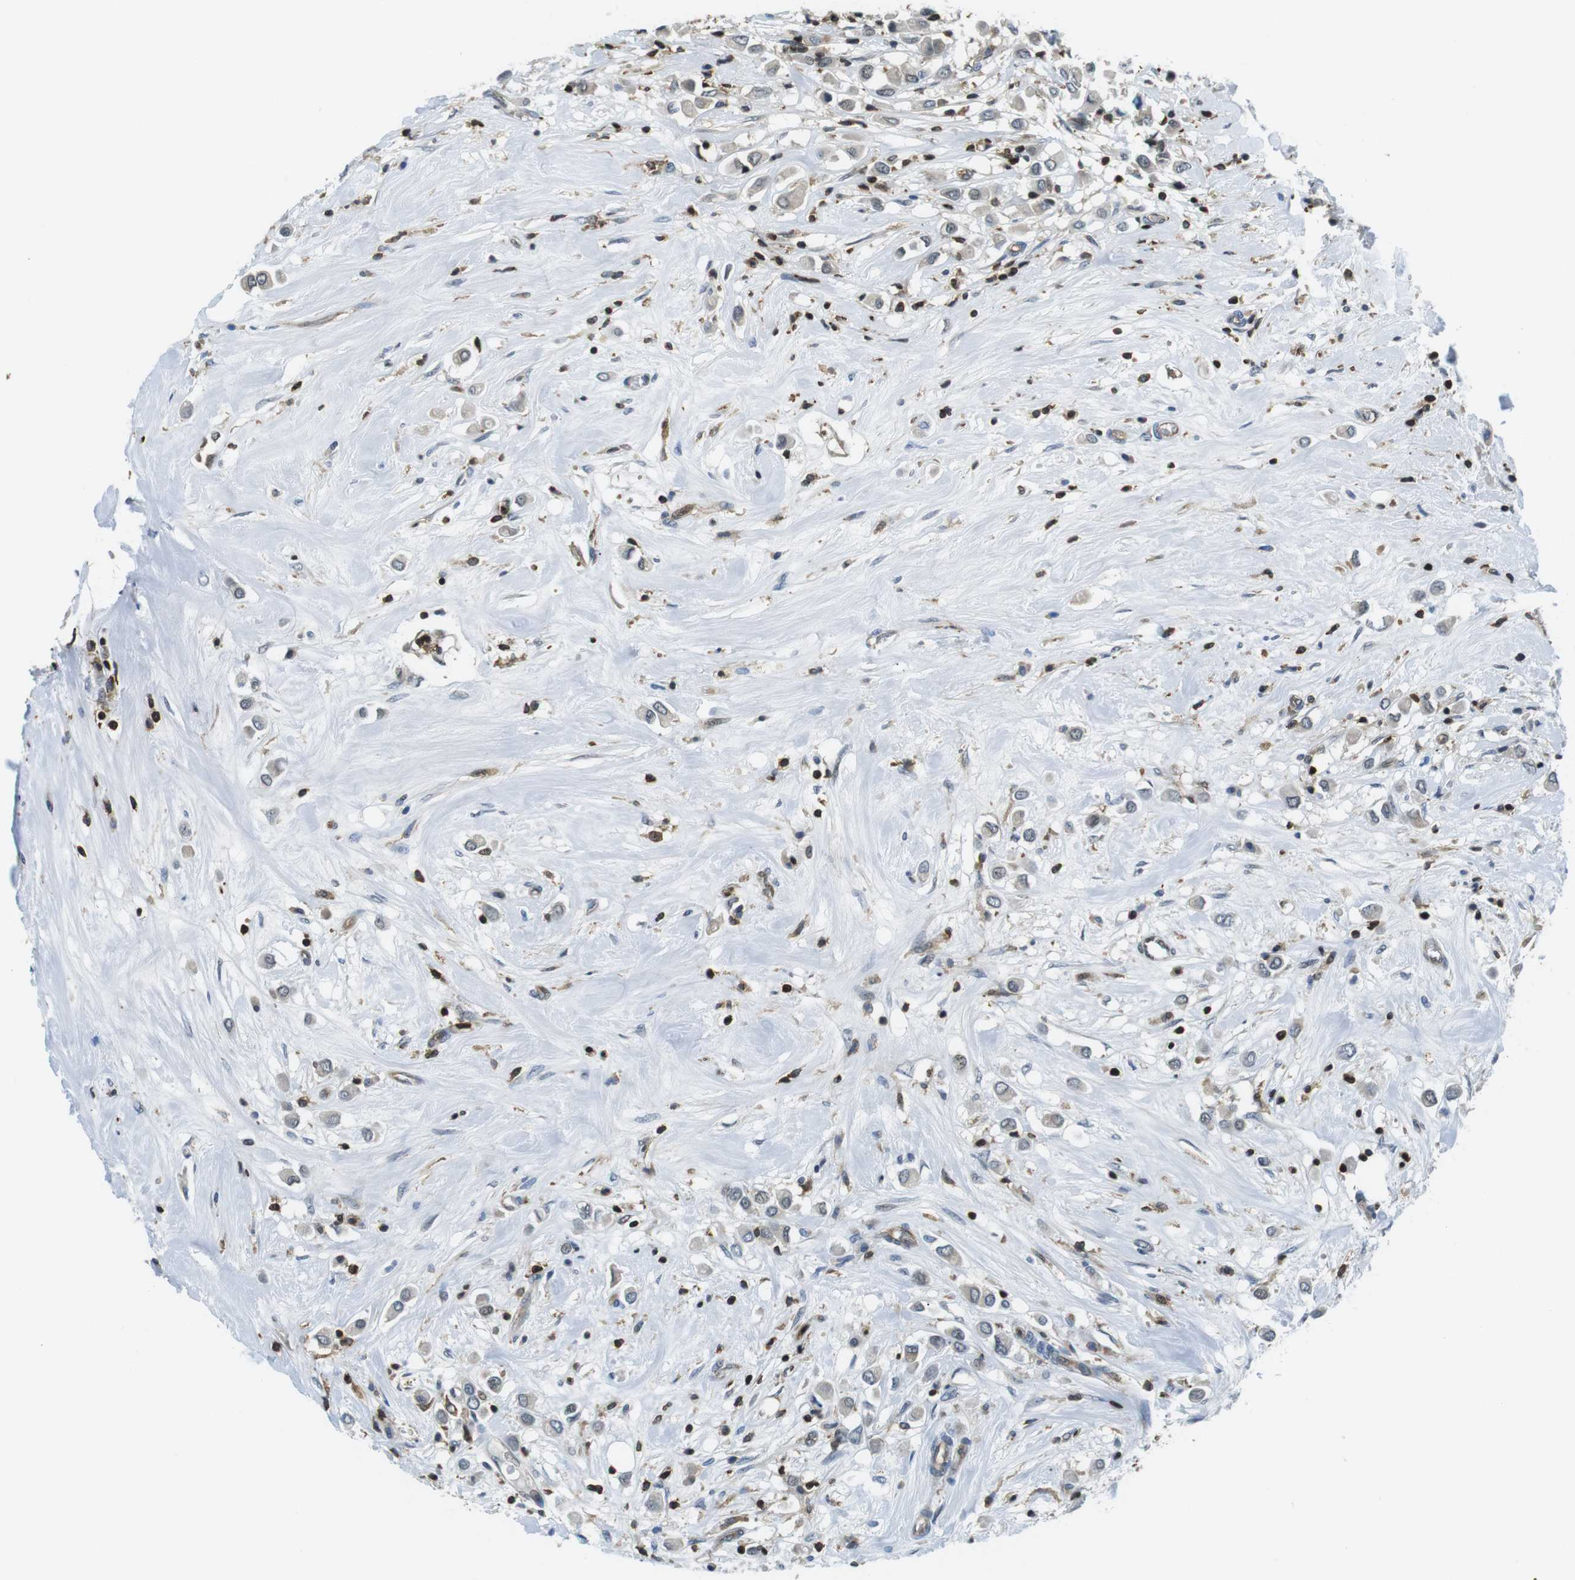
{"staining": {"intensity": "weak", "quantity": "<25%", "location": "cytoplasmic/membranous"}, "tissue": "breast cancer", "cell_type": "Tumor cells", "image_type": "cancer", "snomed": [{"axis": "morphology", "description": "Duct carcinoma"}, {"axis": "topography", "description": "Breast"}], "caption": "Micrograph shows no protein expression in tumor cells of breast cancer (invasive ductal carcinoma) tissue.", "gene": "STK10", "patient": {"sex": "female", "age": 61}}